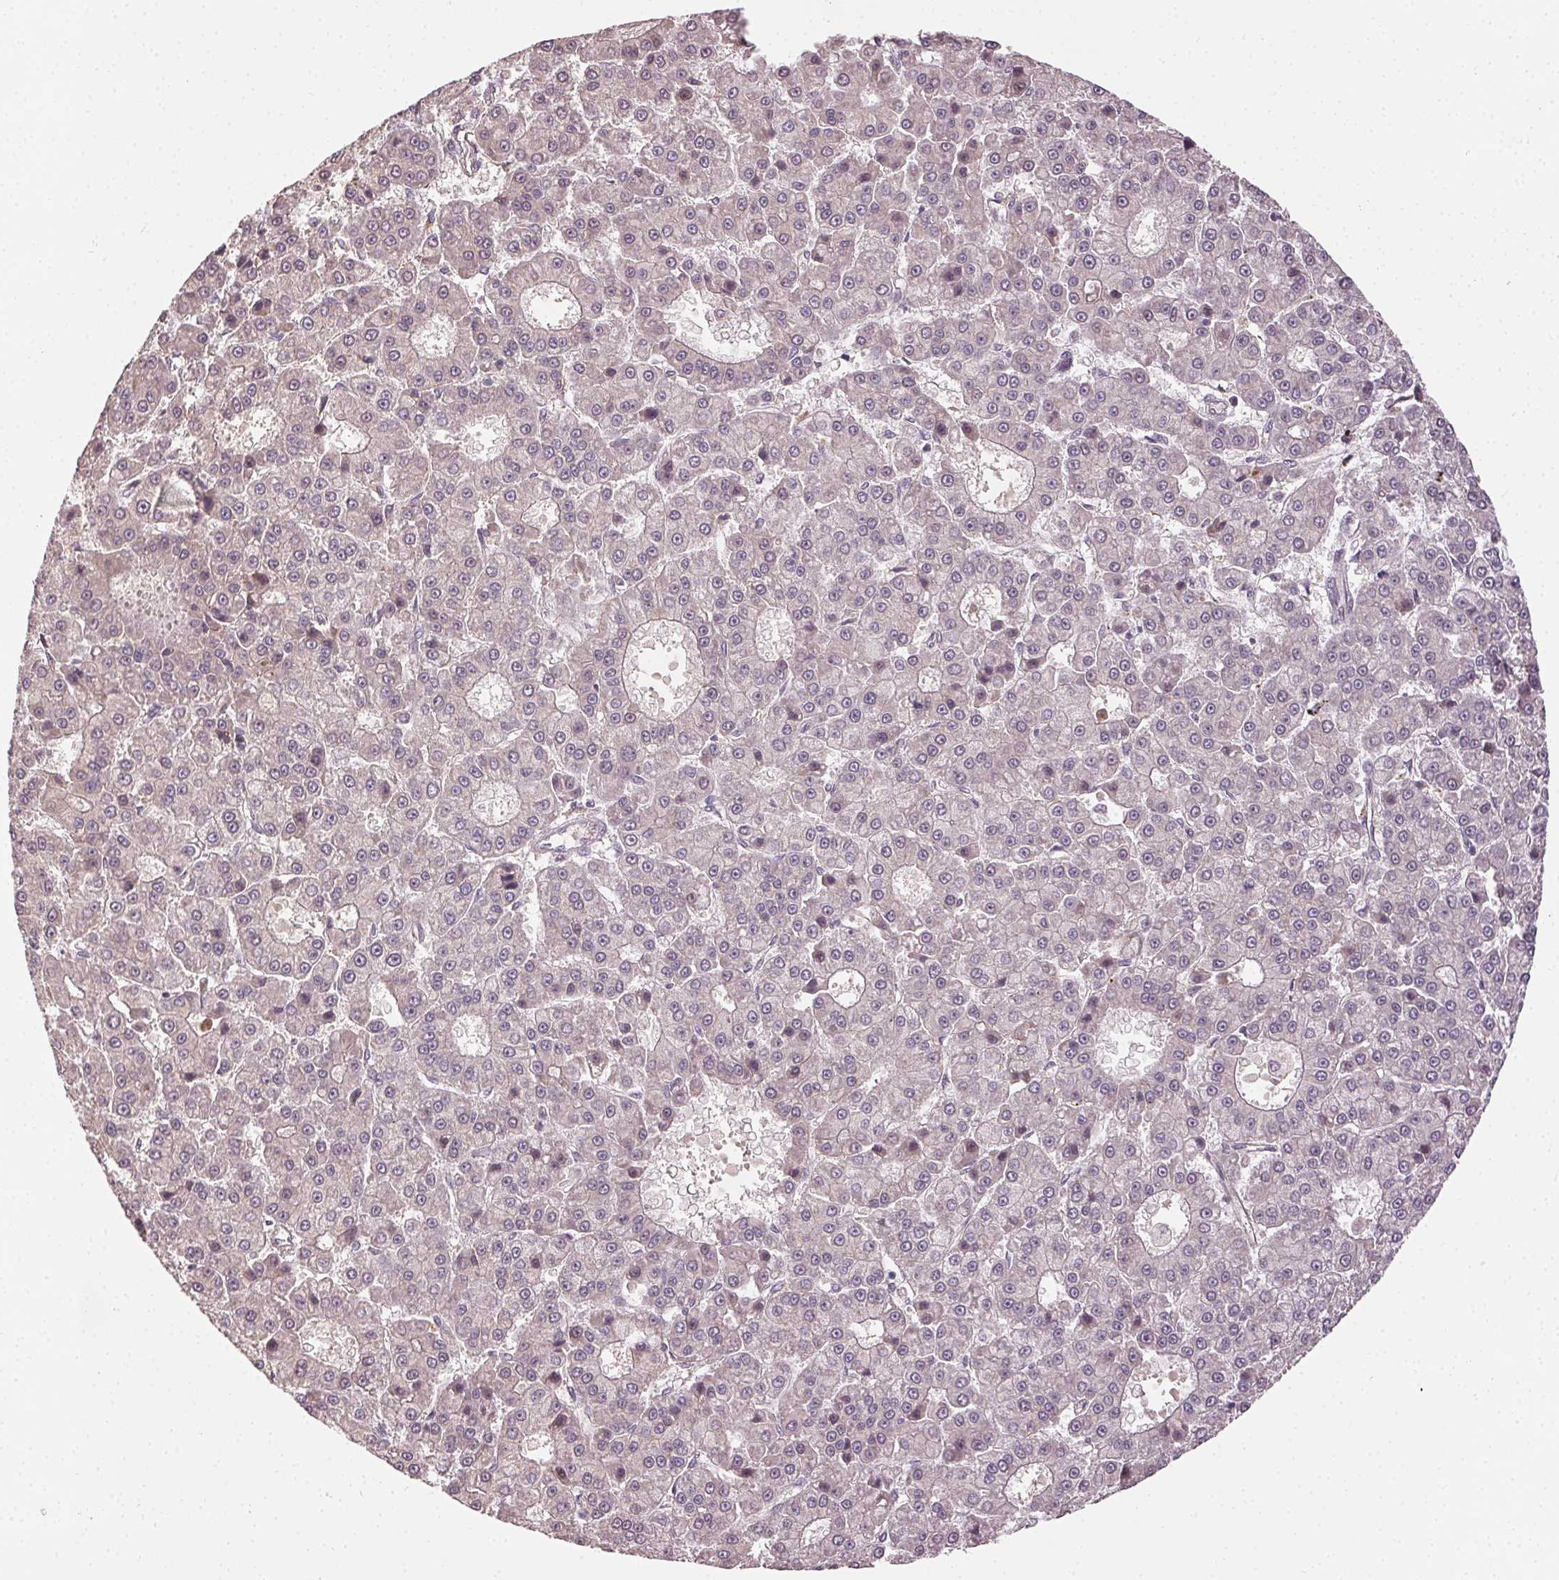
{"staining": {"intensity": "negative", "quantity": "none", "location": "none"}, "tissue": "liver cancer", "cell_type": "Tumor cells", "image_type": "cancer", "snomed": [{"axis": "morphology", "description": "Carcinoma, Hepatocellular, NOS"}, {"axis": "topography", "description": "Liver"}], "caption": "An immunohistochemistry (IHC) histopathology image of liver cancer (hepatocellular carcinoma) is shown. There is no staining in tumor cells of liver cancer (hepatocellular carcinoma).", "gene": "ATP1B3", "patient": {"sex": "male", "age": 70}}